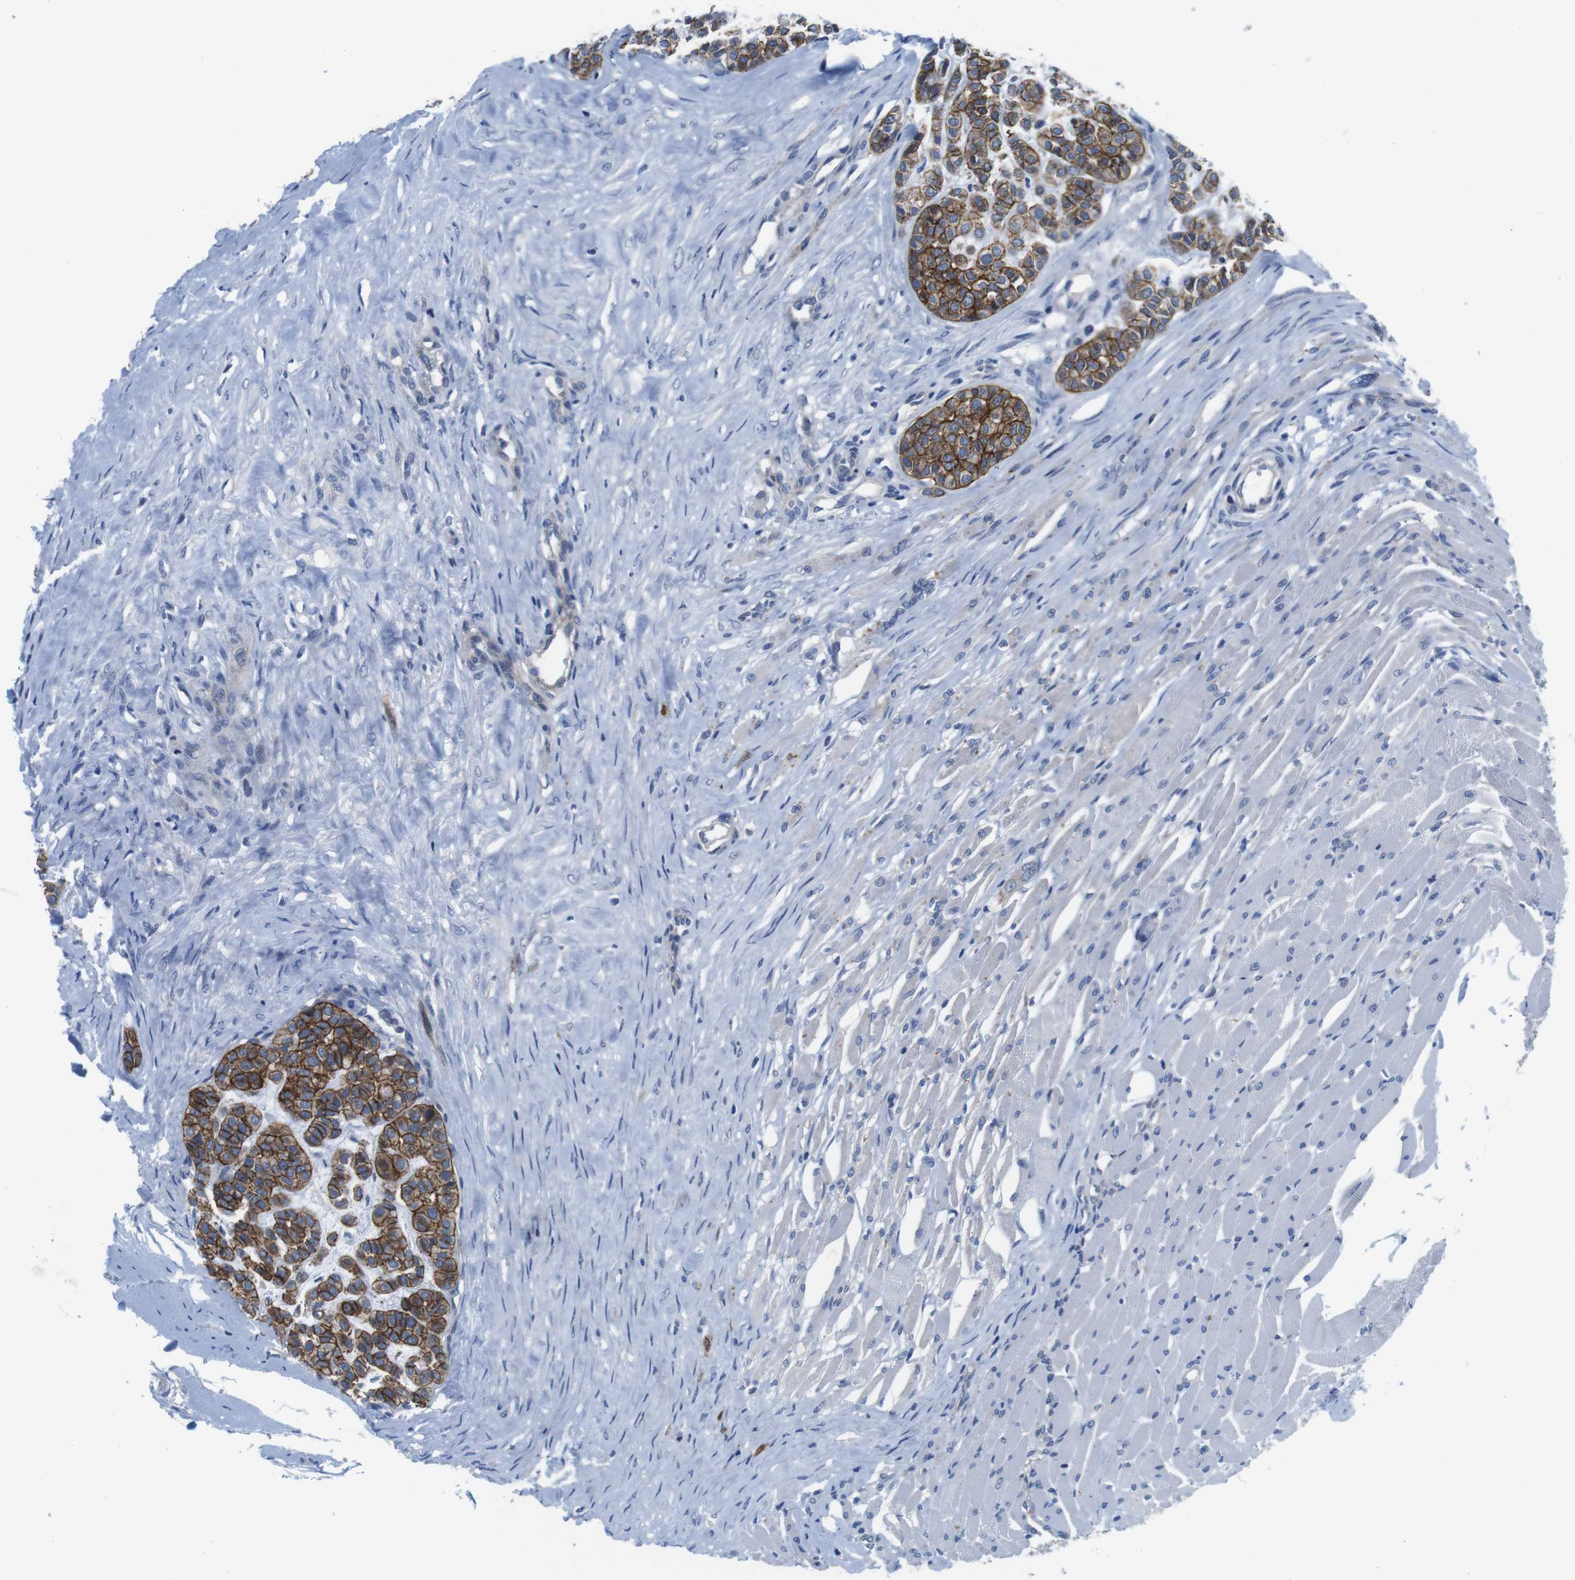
{"staining": {"intensity": "strong", "quantity": ">75%", "location": "cytoplasmic/membranous"}, "tissue": "head and neck cancer", "cell_type": "Tumor cells", "image_type": "cancer", "snomed": [{"axis": "morphology", "description": "Adenocarcinoma, NOS"}, {"axis": "morphology", "description": "Adenoma, NOS"}, {"axis": "topography", "description": "Head-Neck"}], "caption": "A high amount of strong cytoplasmic/membranous staining is appreciated in about >75% of tumor cells in head and neck adenoma tissue.", "gene": "SCRIB", "patient": {"sex": "female", "age": 55}}